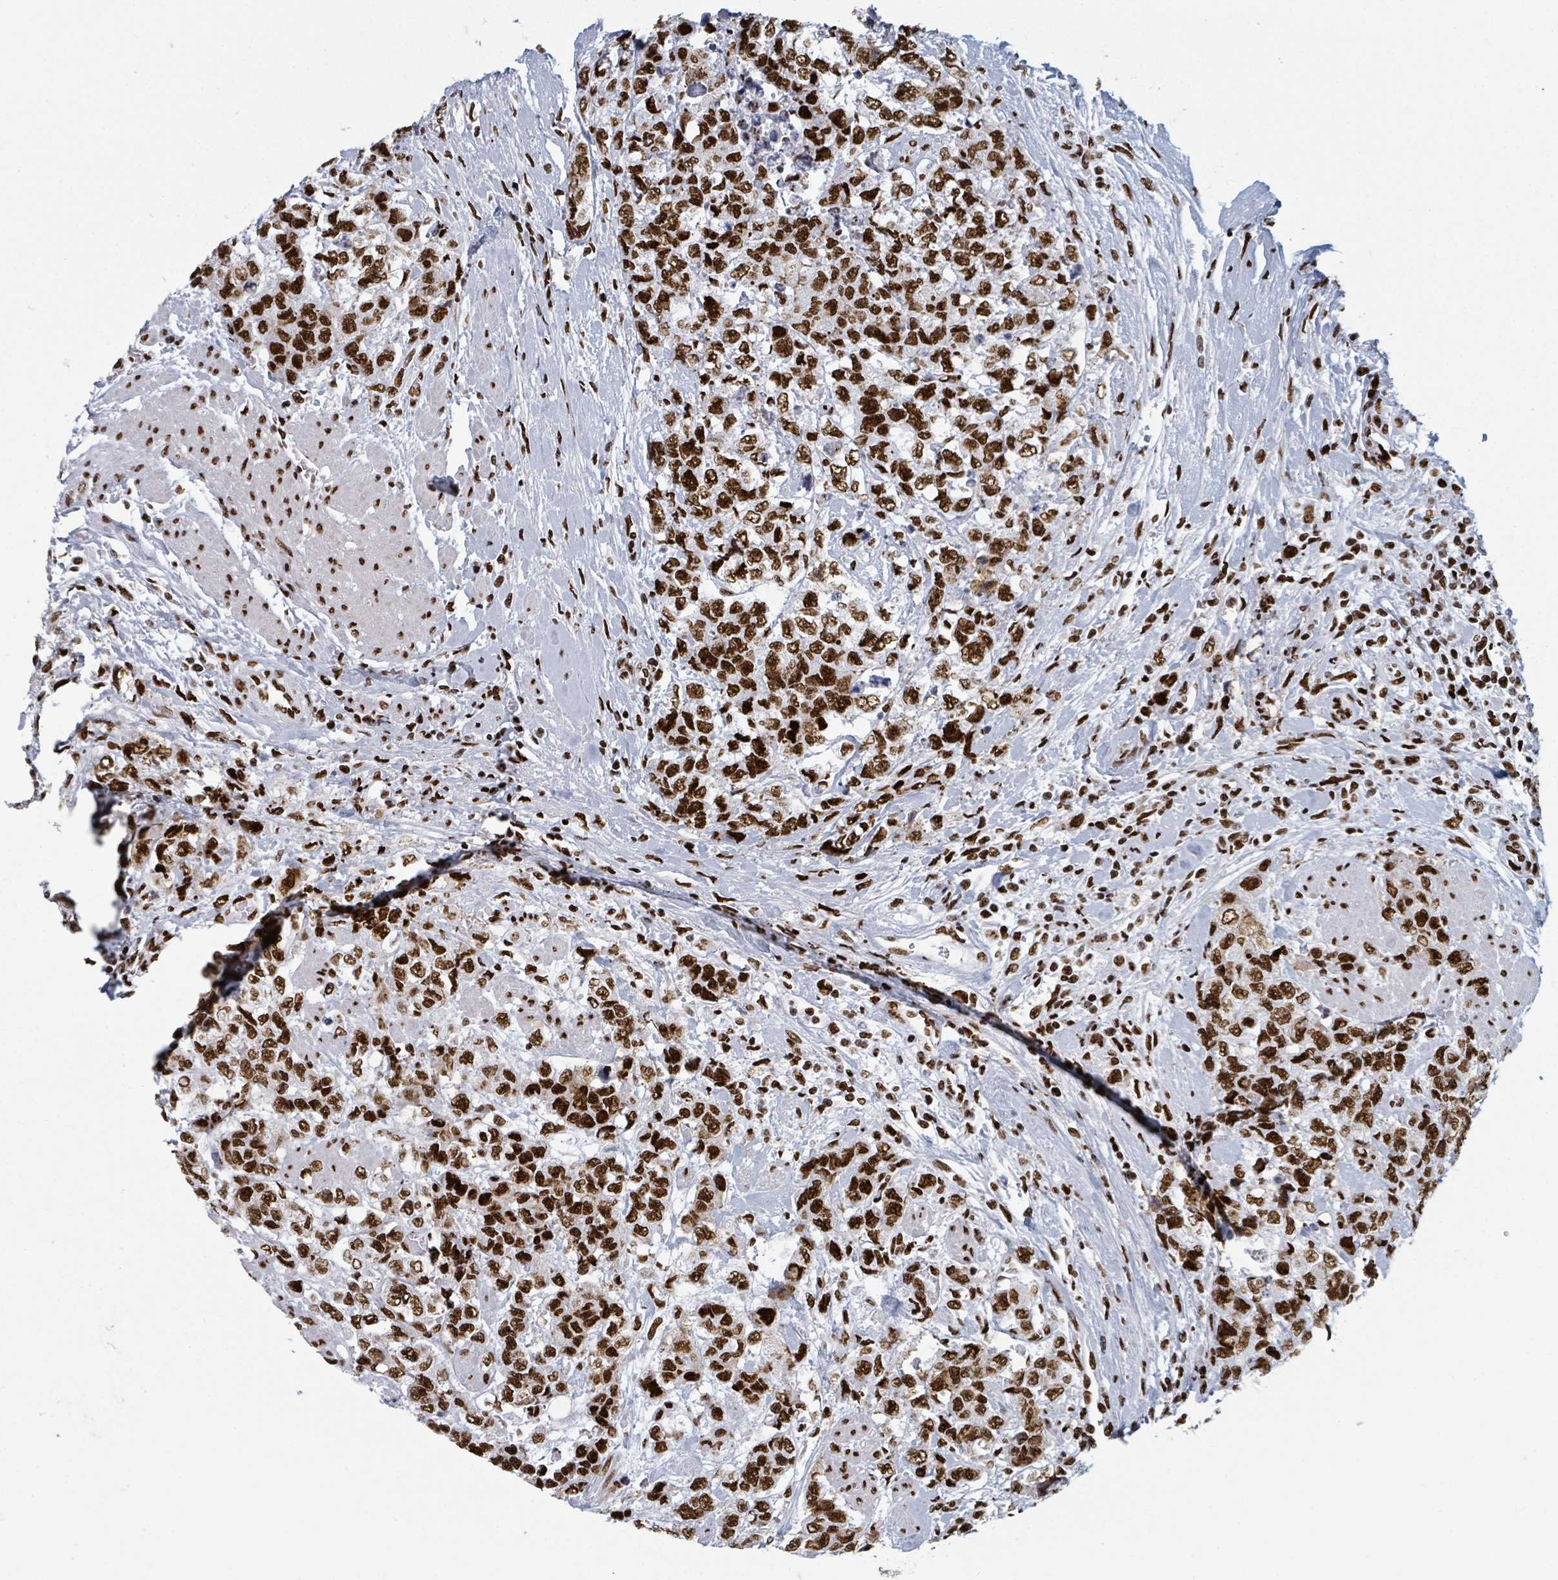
{"staining": {"intensity": "strong", "quantity": ">75%", "location": "nuclear"}, "tissue": "urothelial cancer", "cell_type": "Tumor cells", "image_type": "cancer", "snomed": [{"axis": "morphology", "description": "Urothelial carcinoma, High grade"}, {"axis": "topography", "description": "Urinary bladder"}], "caption": "Immunohistochemical staining of human high-grade urothelial carcinoma shows strong nuclear protein expression in approximately >75% of tumor cells.", "gene": "DHX16", "patient": {"sex": "female", "age": 78}}